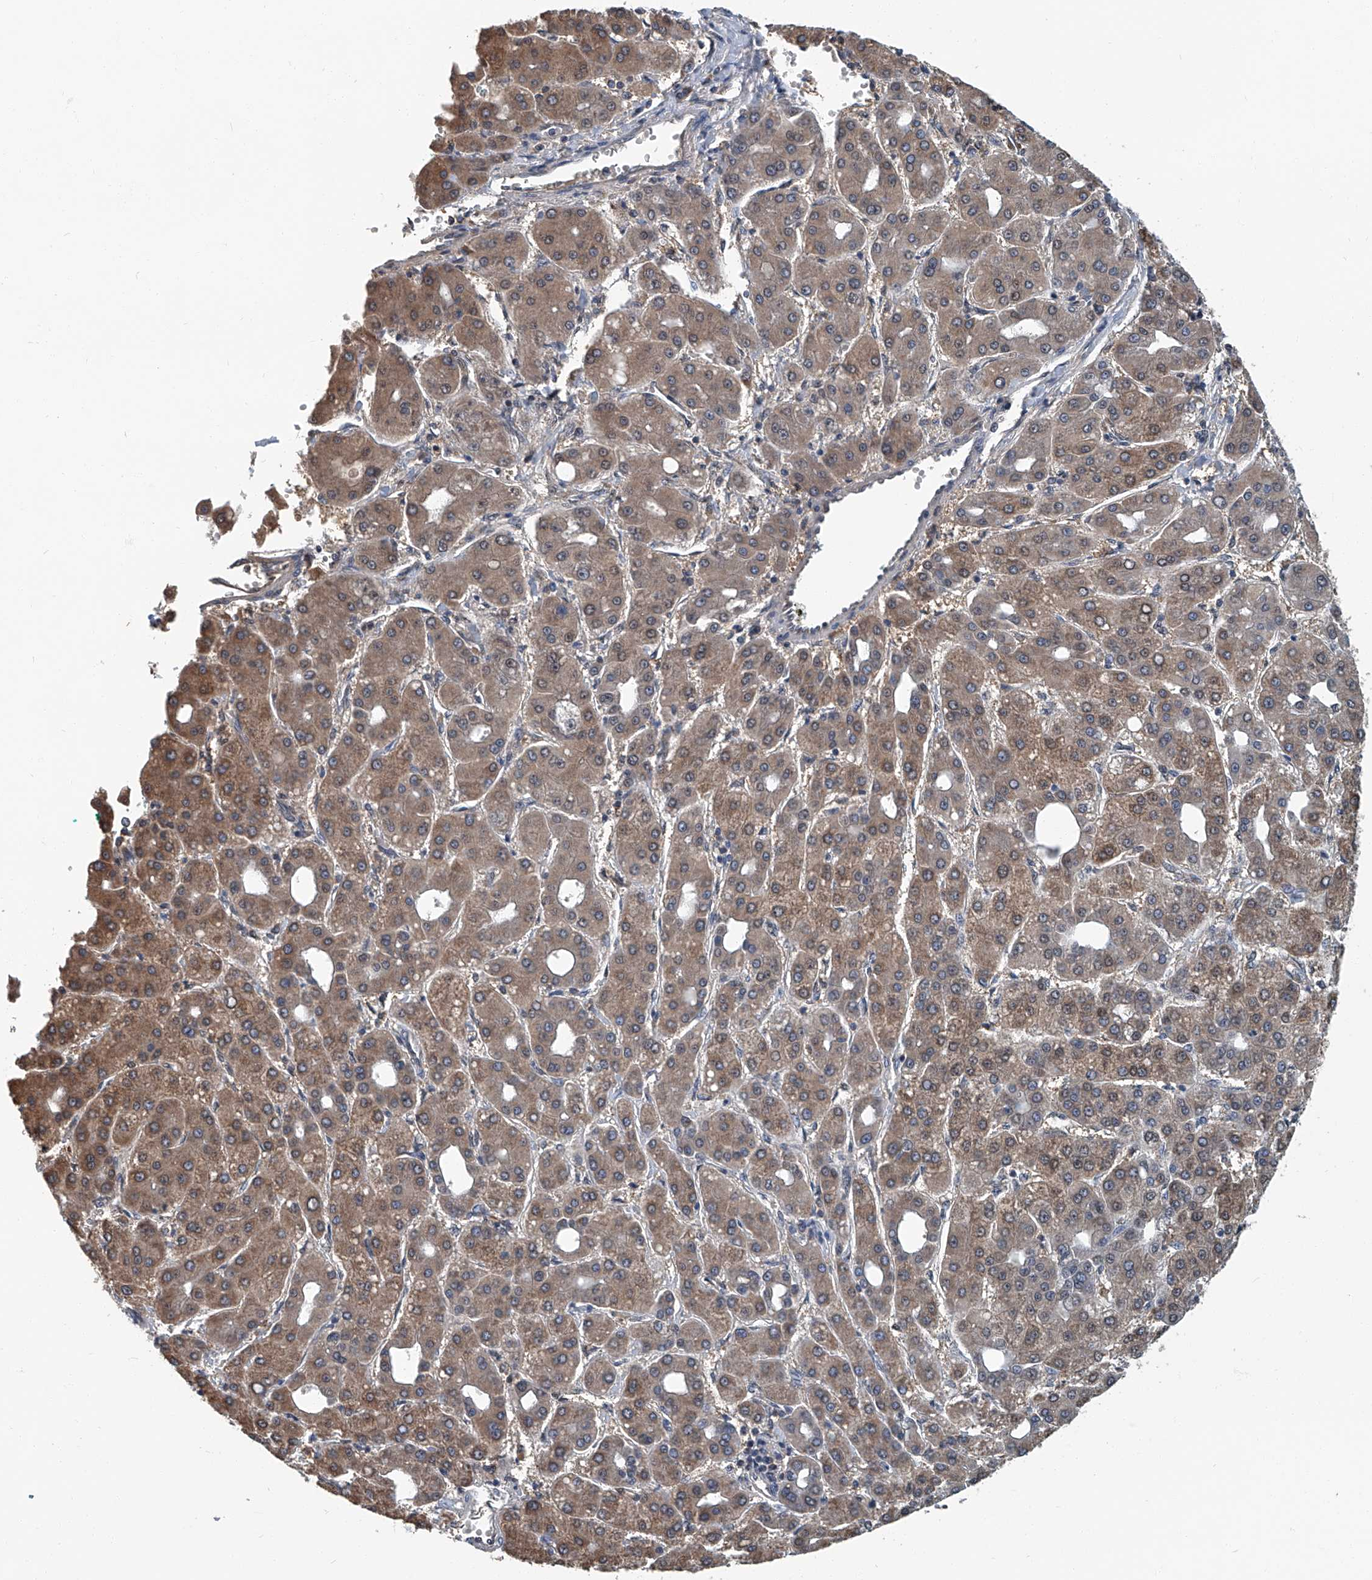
{"staining": {"intensity": "moderate", "quantity": ">75%", "location": "cytoplasmic/membranous"}, "tissue": "liver cancer", "cell_type": "Tumor cells", "image_type": "cancer", "snomed": [{"axis": "morphology", "description": "Carcinoma, Hepatocellular, NOS"}, {"axis": "topography", "description": "Liver"}], "caption": "Immunohistochemical staining of liver cancer demonstrates medium levels of moderate cytoplasmic/membranous protein expression in about >75% of tumor cells.", "gene": "CLK1", "patient": {"sex": "male", "age": 65}}